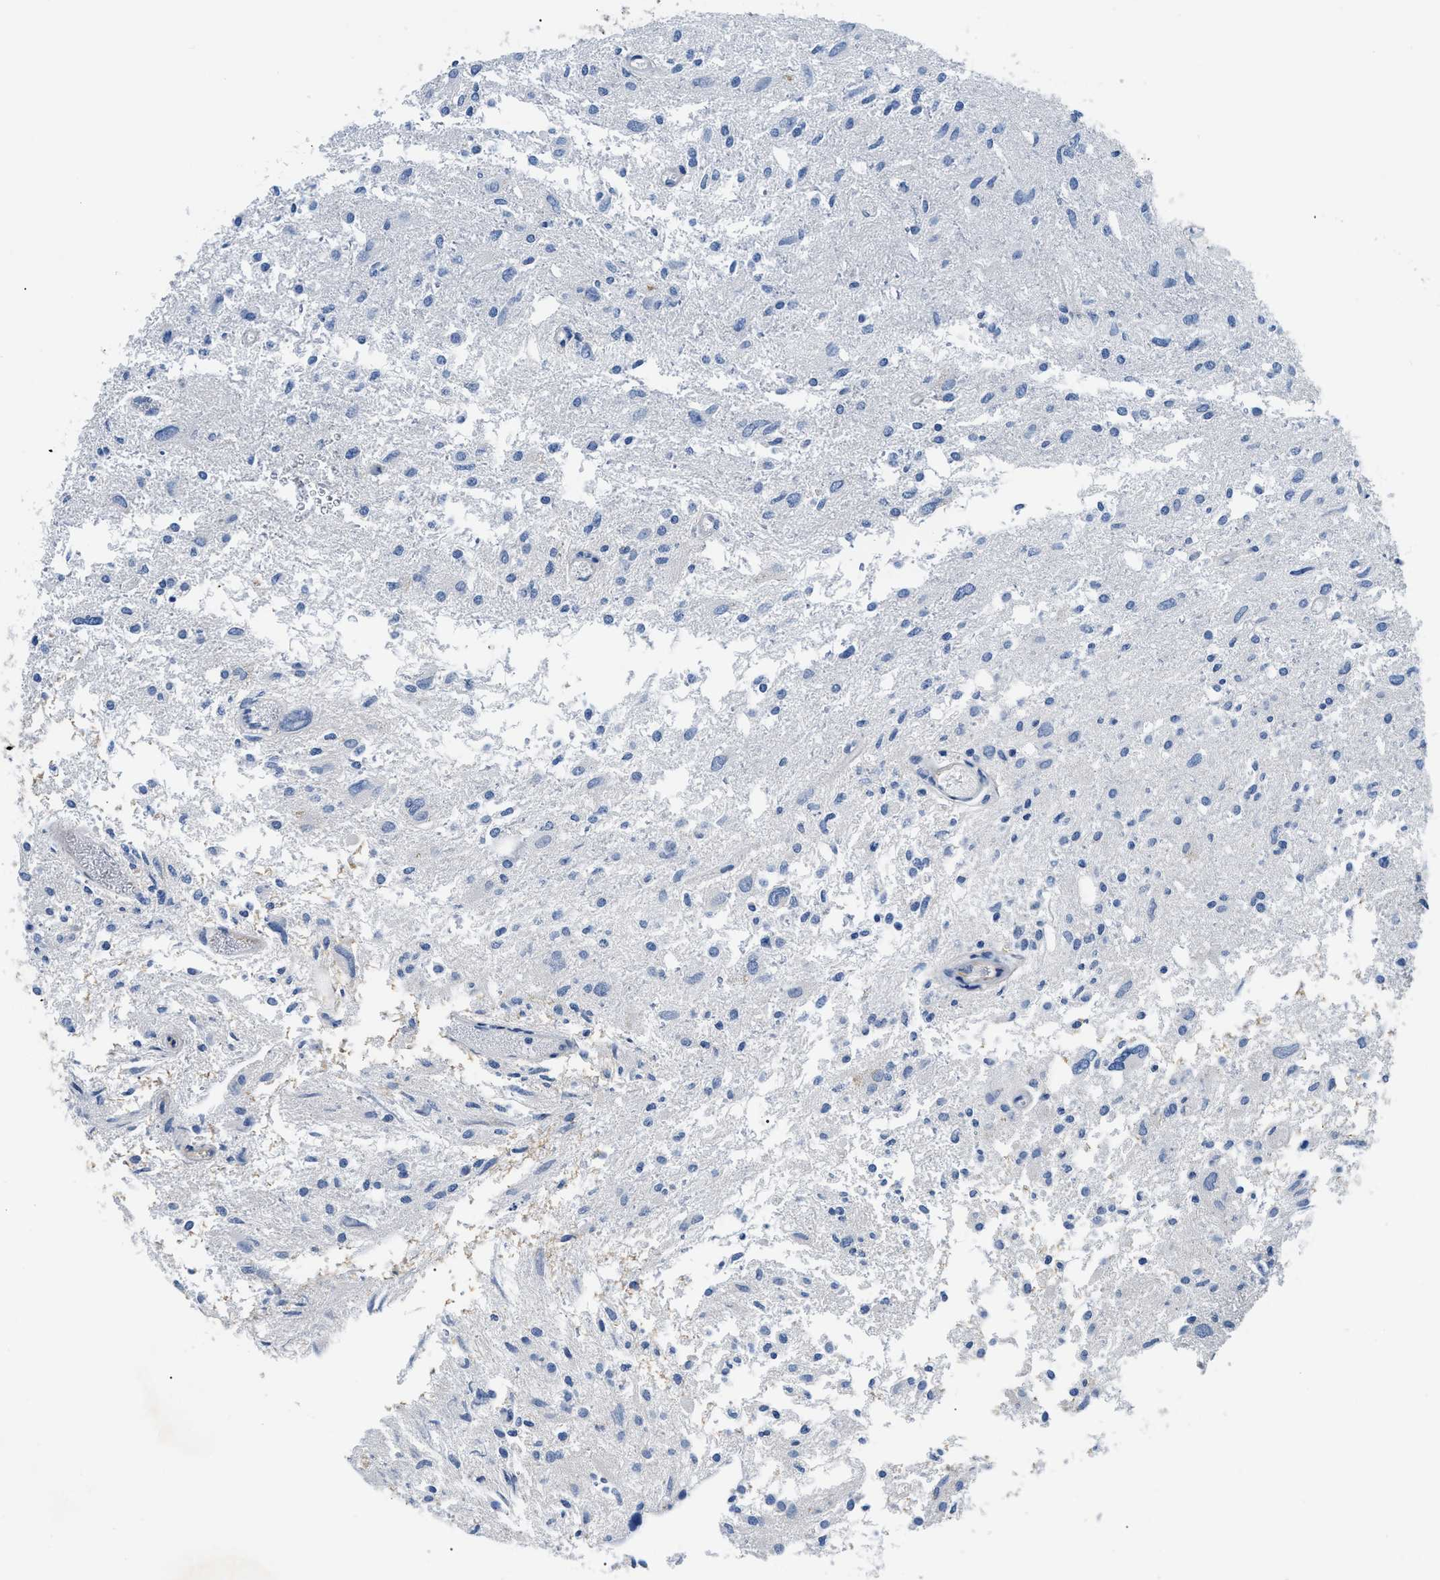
{"staining": {"intensity": "negative", "quantity": "none", "location": "none"}, "tissue": "glioma", "cell_type": "Tumor cells", "image_type": "cancer", "snomed": [{"axis": "morphology", "description": "Glioma, malignant, High grade"}, {"axis": "topography", "description": "Brain"}], "caption": "Protein analysis of glioma exhibits no significant positivity in tumor cells. (DAB (3,3'-diaminobenzidine) IHC visualized using brightfield microscopy, high magnification).", "gene": "DHX58", "patient": {"sex": "female", "age": 59}}